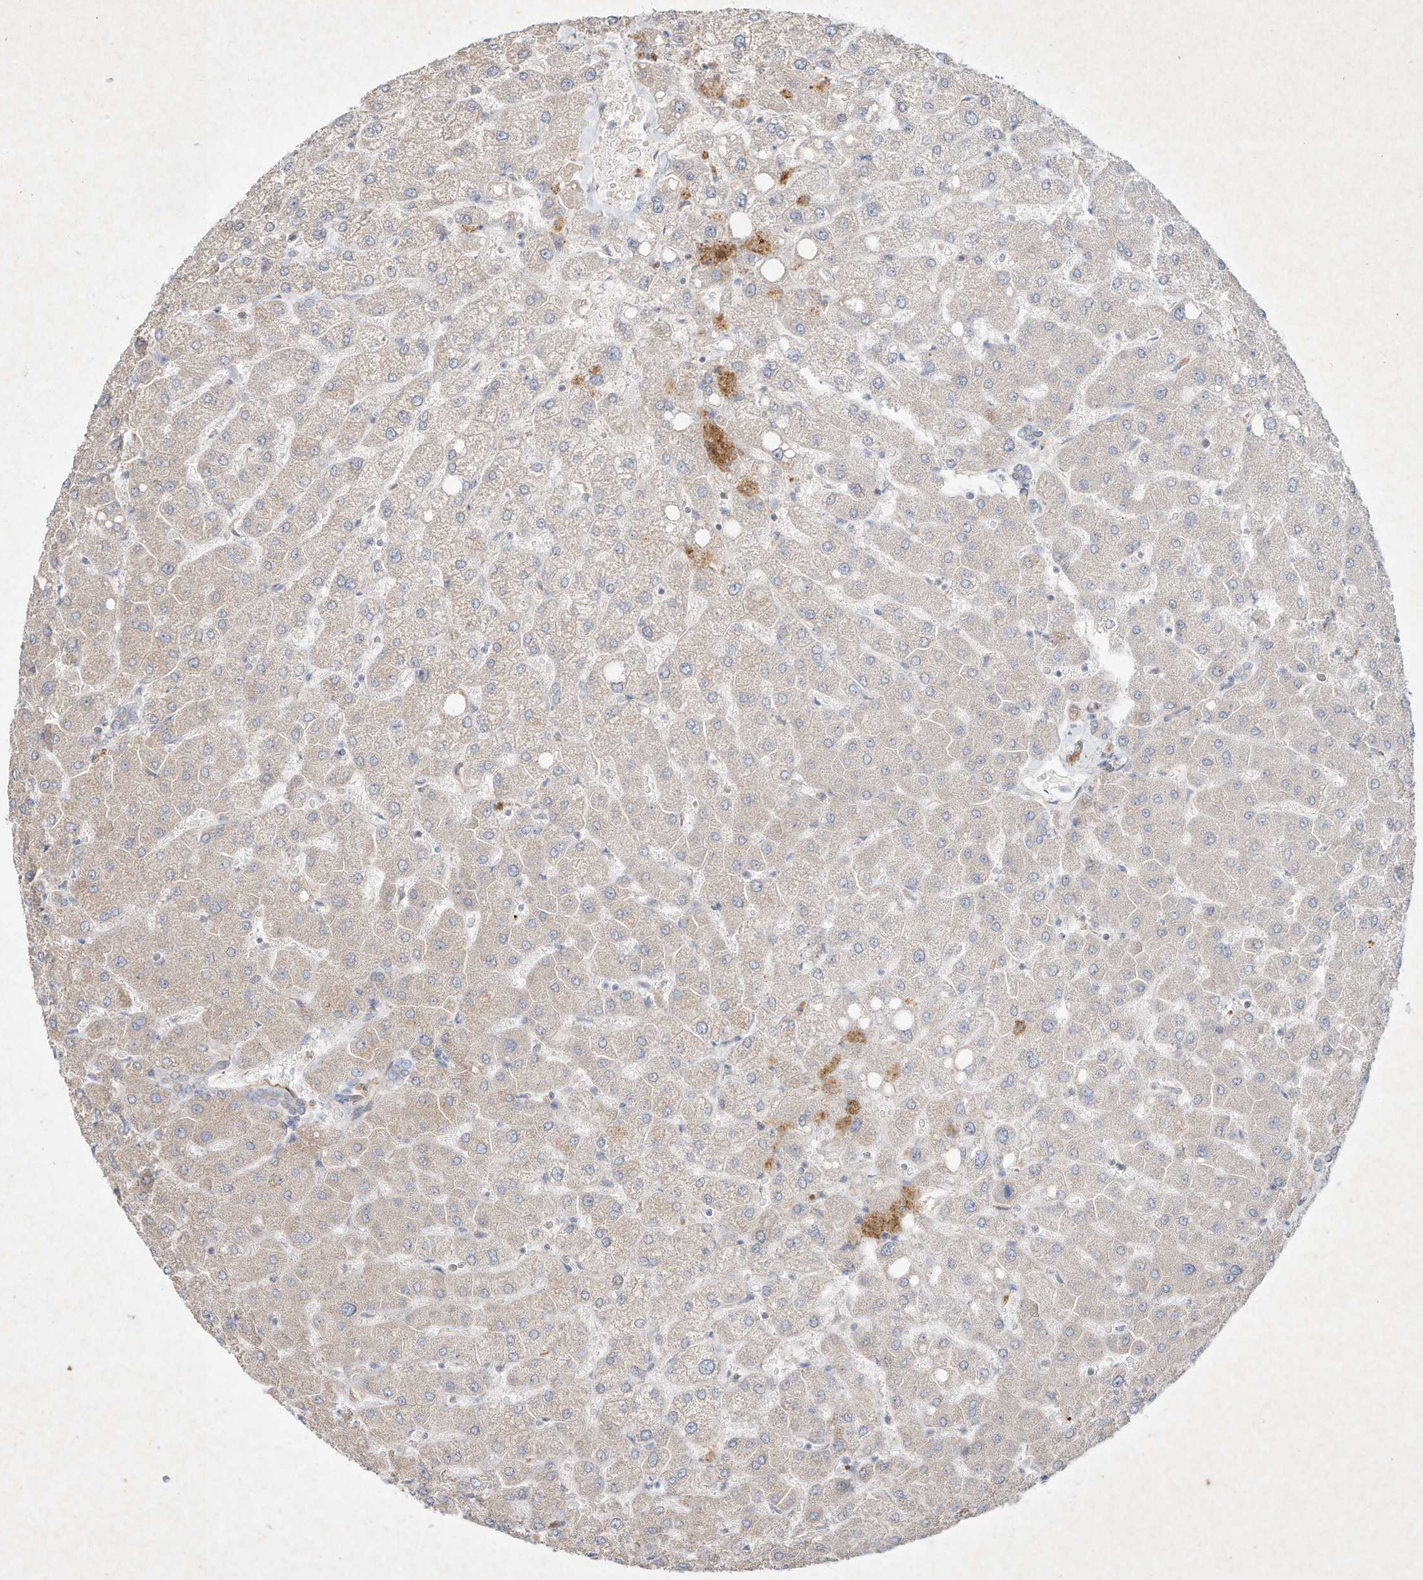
{"staining": {"intensity": "negative", "quantity": "none", "location": "none"}, "tissue": "liver", "cell_type": "Cholangiocytes", "image_type": "normal", "snomed": [{"axis": "morphology", "description": "Normal tissue, NOS"}, {"axis": "topography", "description": "Liver"}], "caption": "There is no significant positivity in cholangiocytes of liver.", "gene": "HTR5A", "patient": {"sex": "female", "age": 54}}